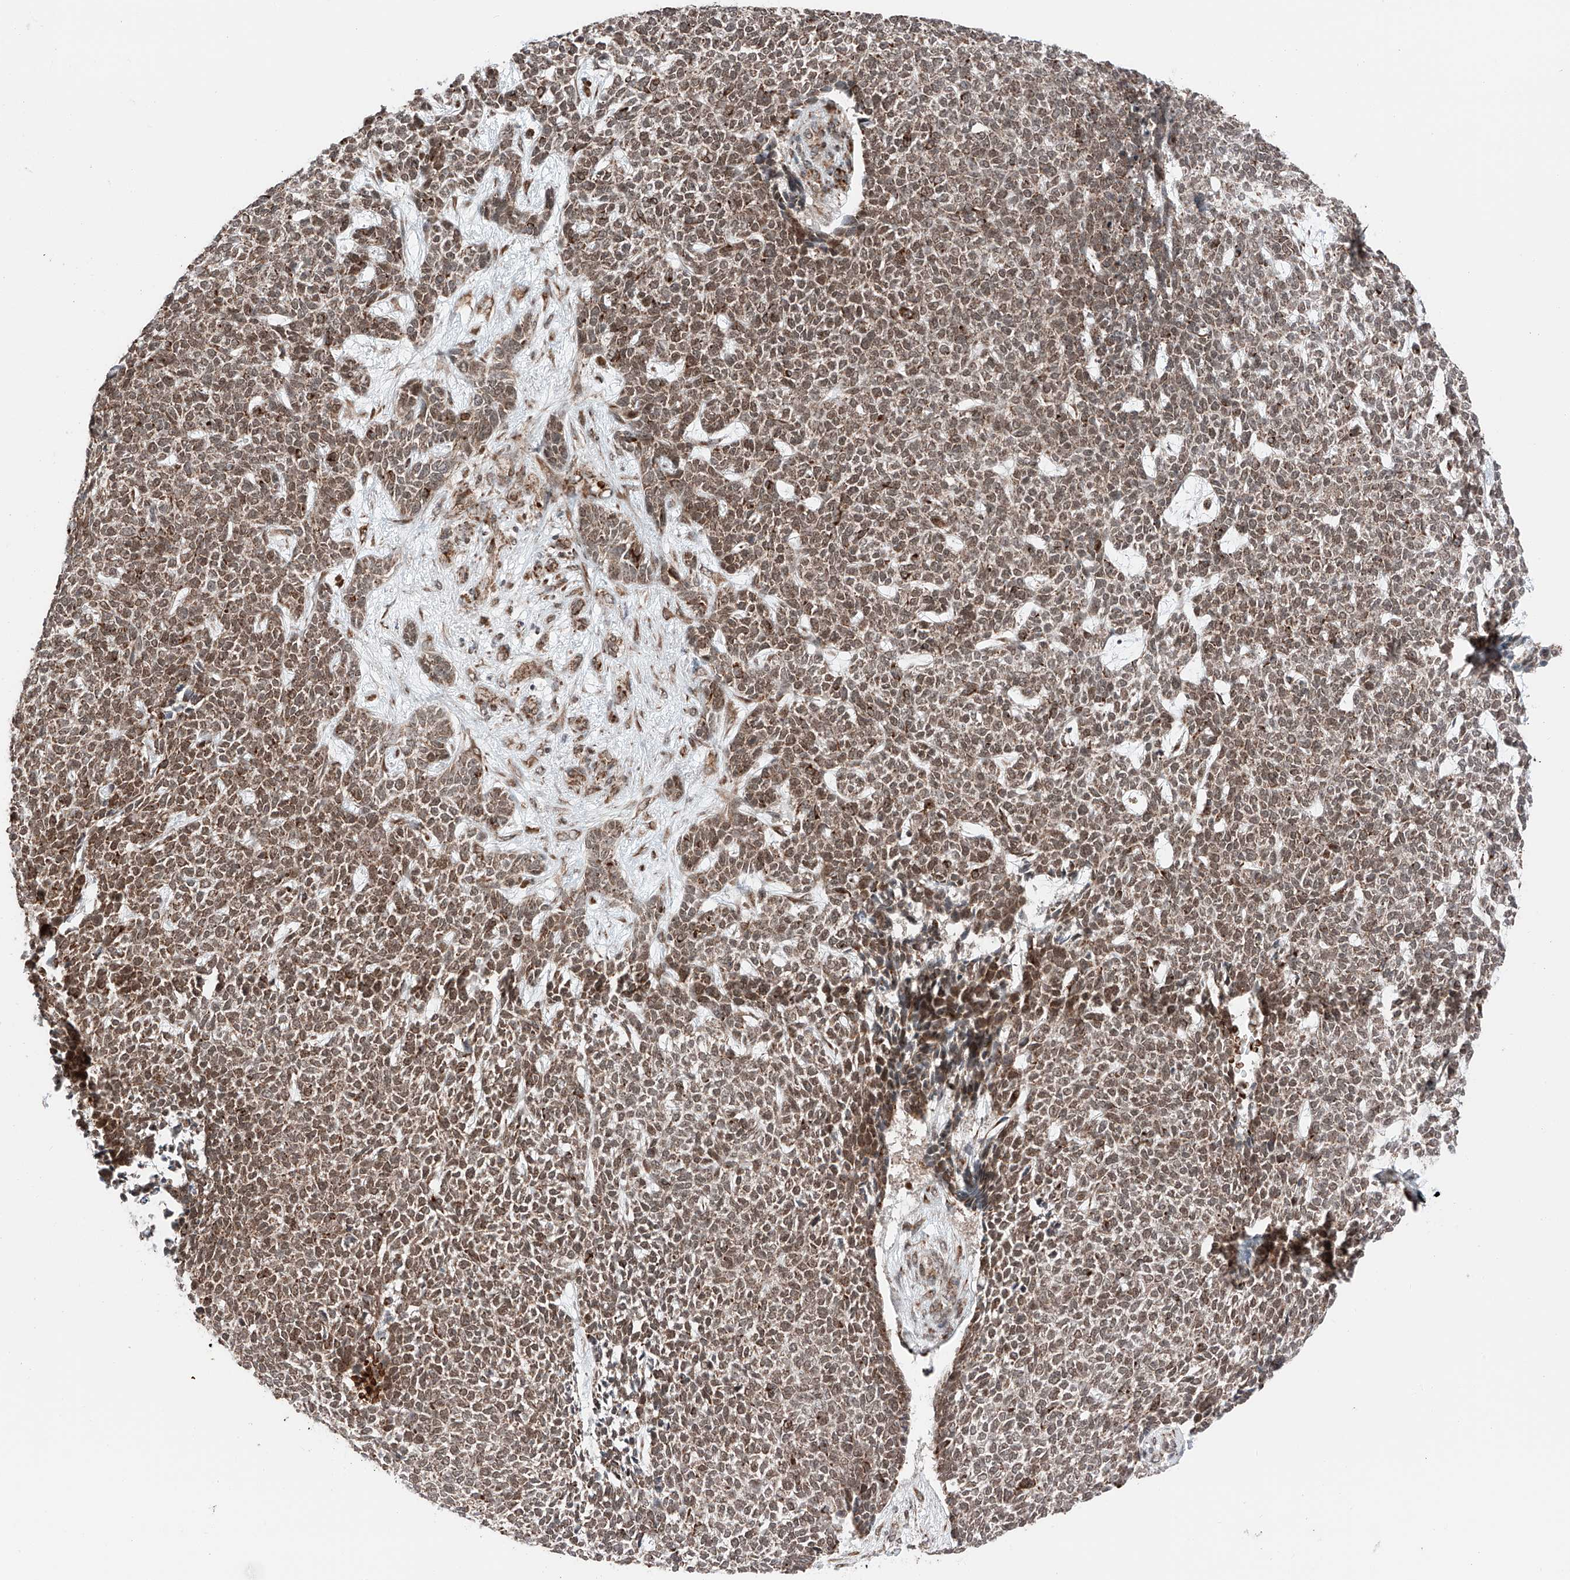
{"staining": {"intensity": "moderate", "quantity": ">75%", "location": "cytoplasmic/membranous,nuclear"}, "tissue": "skin cancer", "cell_type": "Tumor cells", "image_type": "cancer", "snomed": [{"axis": "morphology", "description": "Basal cell carcinoma"}, {"axis": "topography", "description": "Skin"}], "caption": "Skin cancer (basal cell carcinoma) was stained to show a protein in brown. There is medium levels of moderate cytoplasmic/membranous and nuclear positivity in about >75% of tumor cells. The staining is performed using DAB (3,3'-diaminobenzidine) brown chromogen to label protein expression. The nuclei are counter-stained blue using hematoxylin.", "gene": "ZSCAN29", "patient": {"sex": "female", "age": 84}}